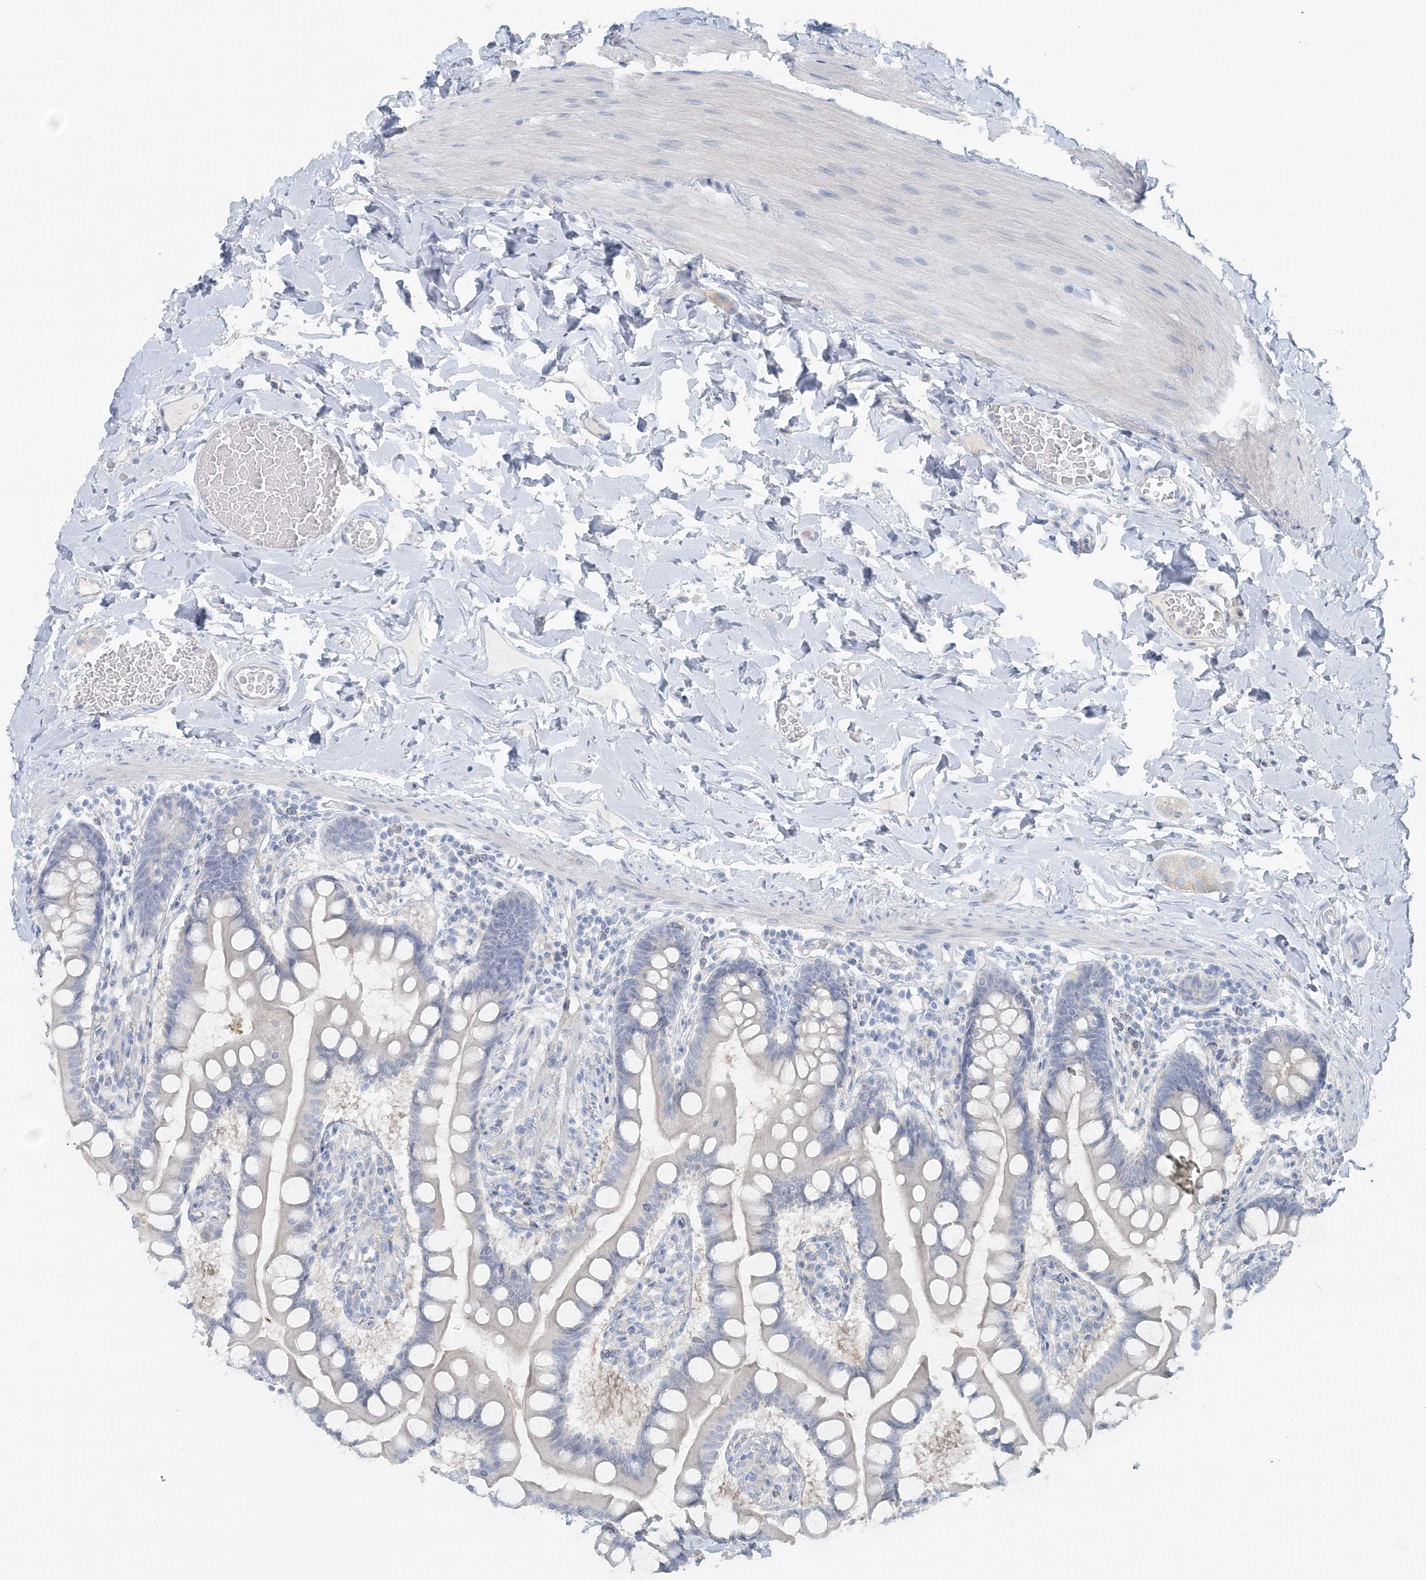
{"staining": {"intensity": "negative", "quantity": "none", "location": "none"}, "tissue": "small intestine", "cell_type": "Glandular cells", "image_type": "normal", "snomed": [{"axis": "morphology", "description": "Normal tissue, NOS"}, {"axis": "topography", "description": "Small intestine"}], "caption": "Immunohistochemical staining of unremarkable human small intestine shows no significant positivity in glandular cells.", "gene": "ATP11A", "patient": {"sex": "male", "age": 41}}